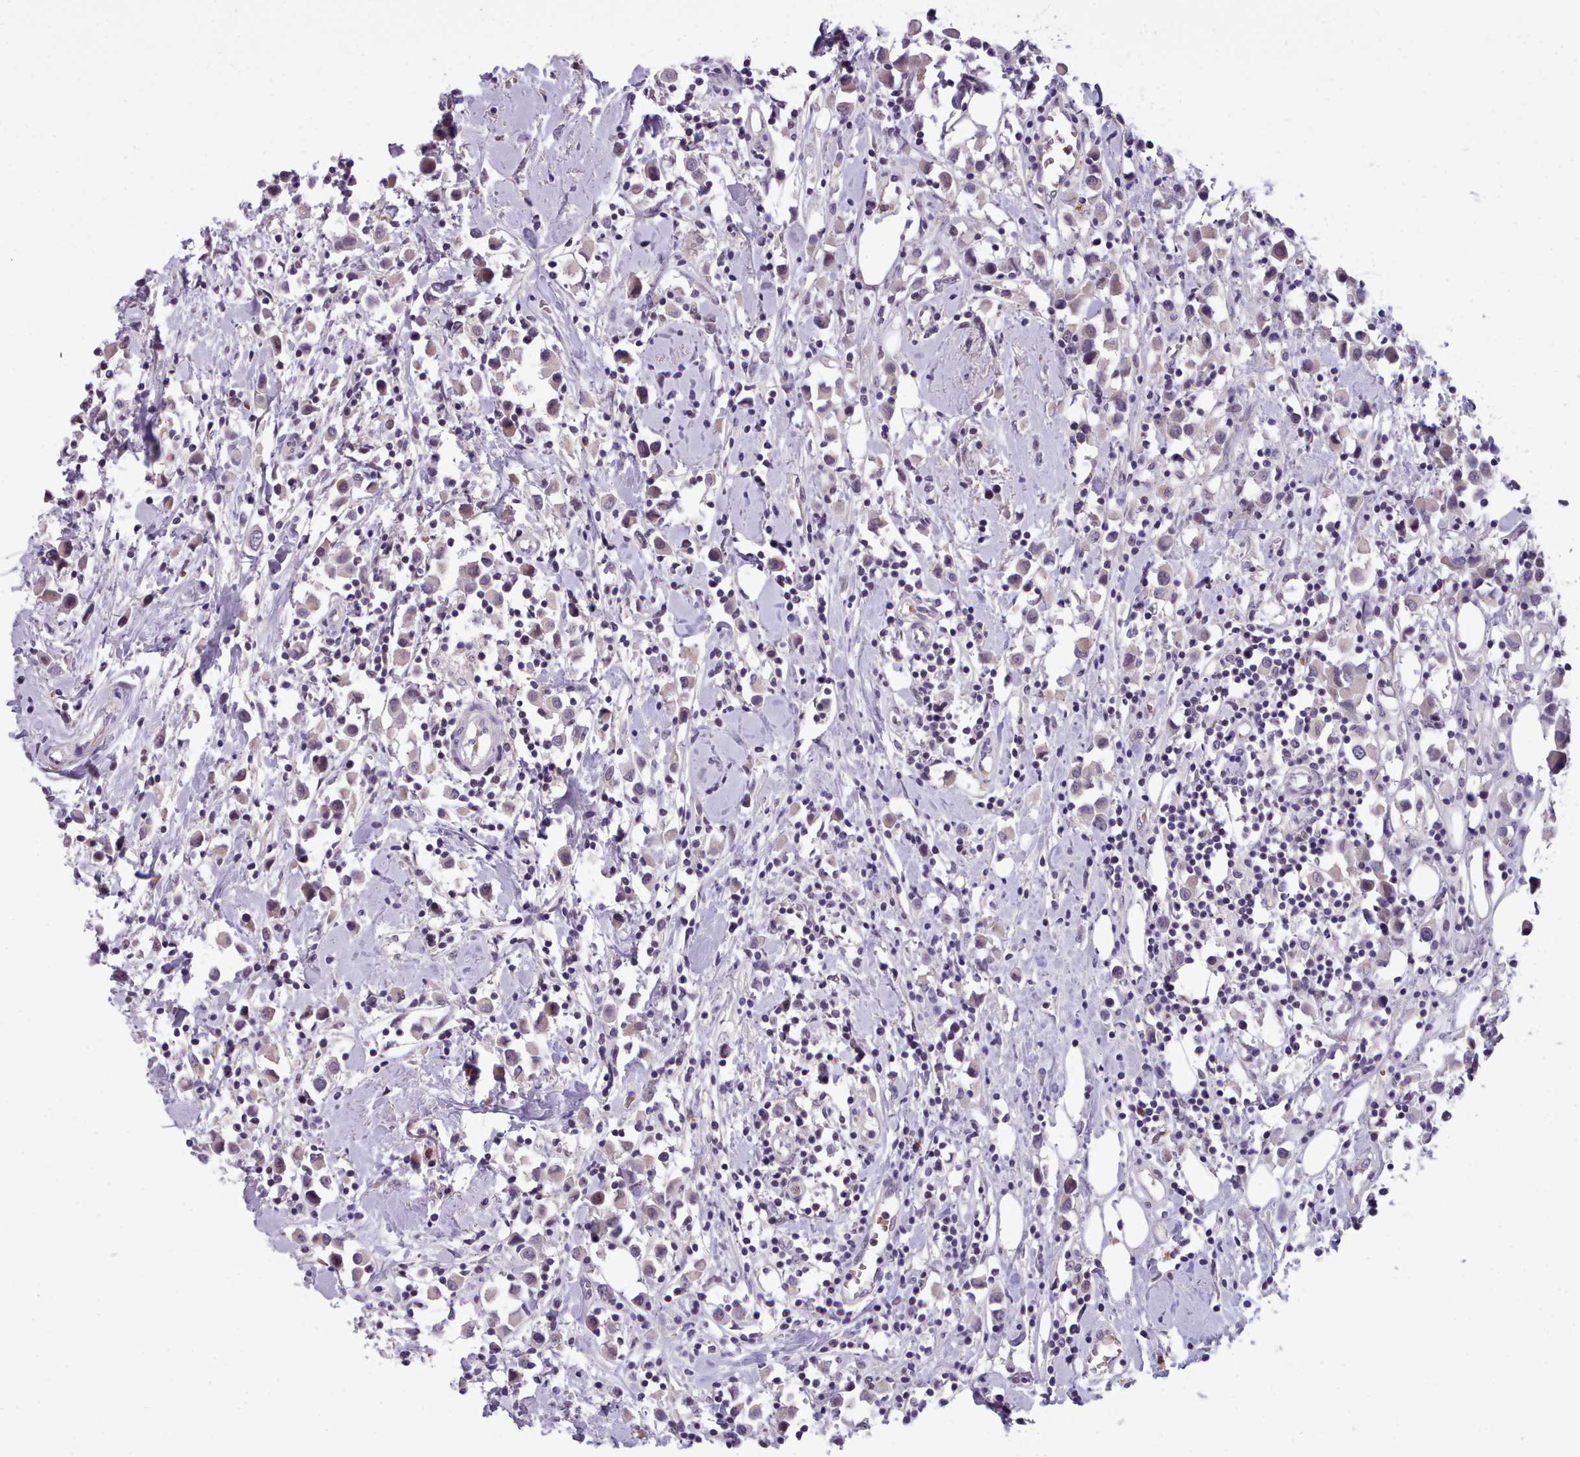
{"staining": {"intensity": "weak", "quantity": "25%-75%", "location": "cytoplasmic/membranous"}, "tissue": "breast cancer", "cell_type": "Tumor cells", "image_type": "cancer", "snomed": [{"axis": "morphology", "description": "Duct carcinoma"}, {"axis": "topography", "description": "Breast"}], "caption": "A low amount of weak cytoplasmic/membranous staining is appreciated in approximately 25%-75% of tumor cells in breast cancer tissue.", "gene": "KCTD16", "patient": {"sex": "female", "age": 61}}